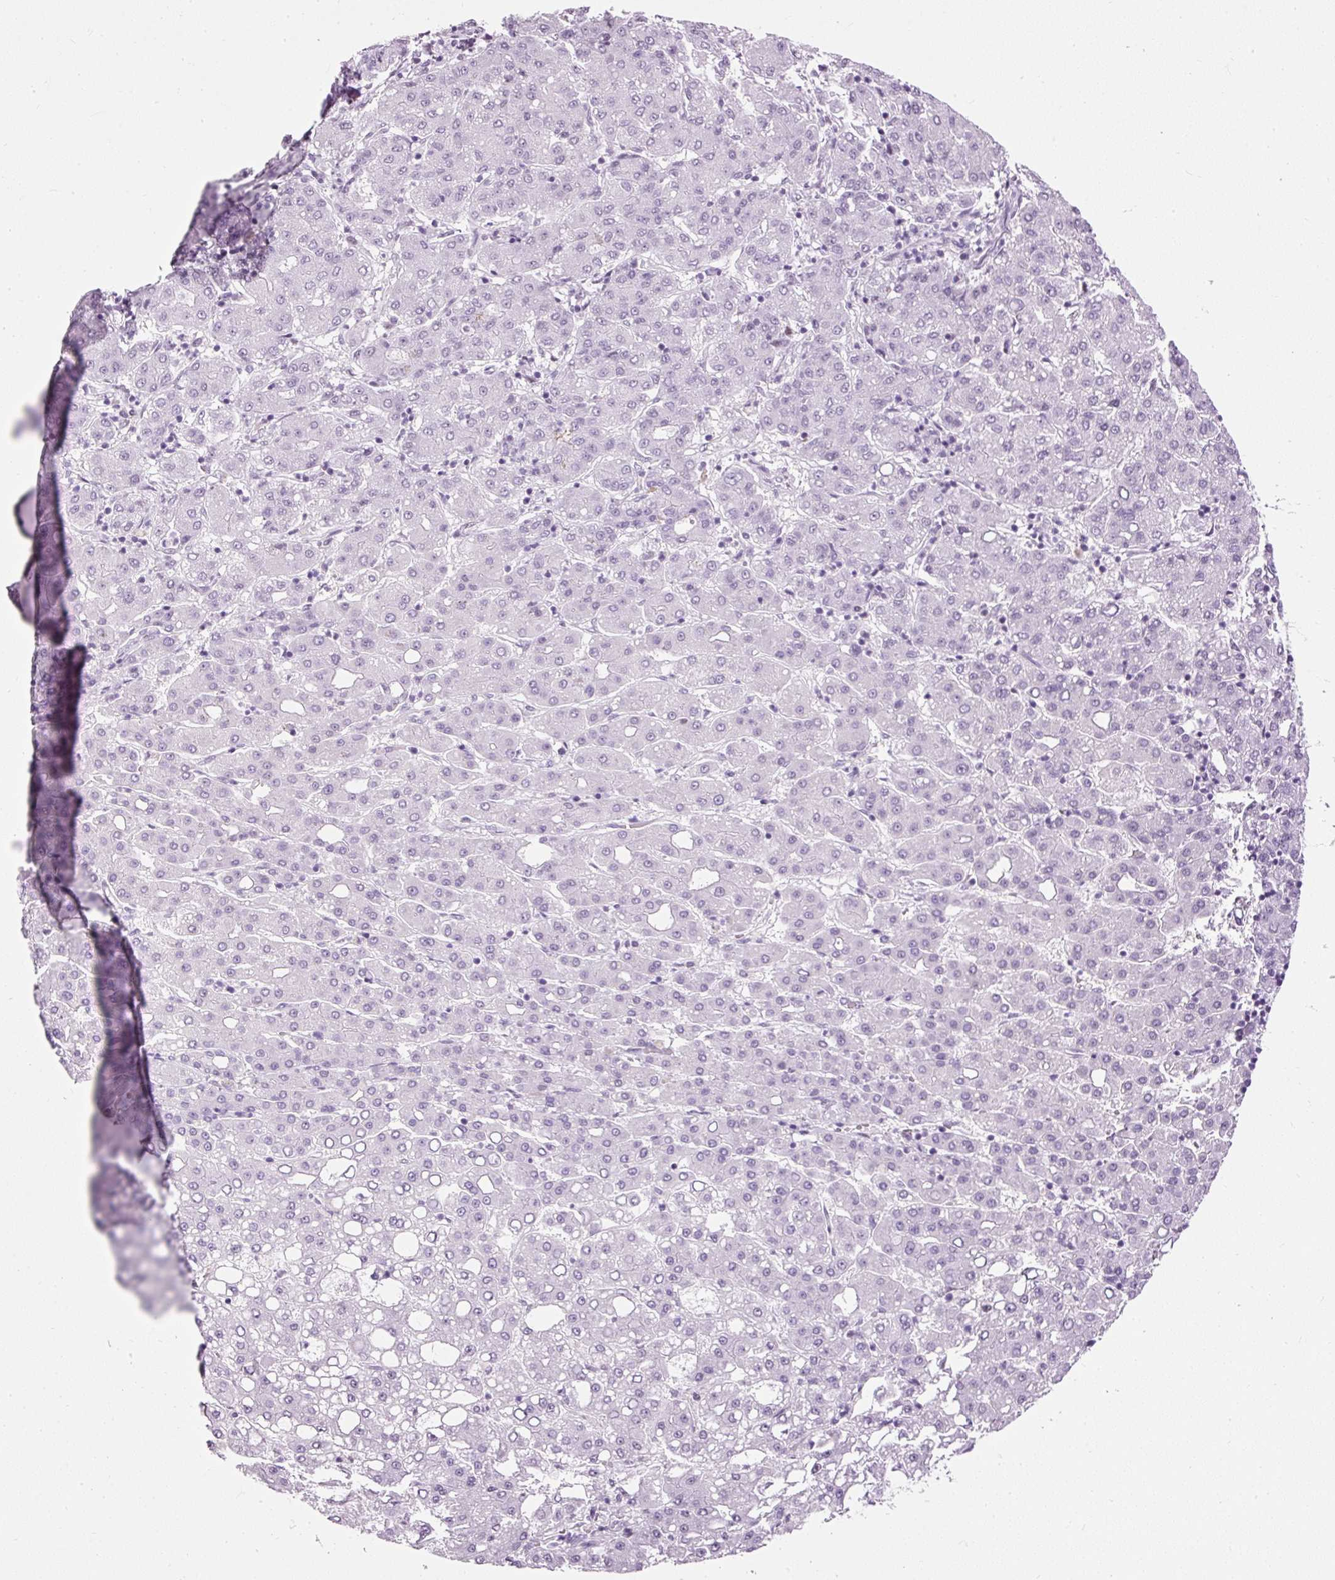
{"staining": {"intensity": "negative", "quantity": "none", "location": "none"}, "tissue": "liver cancer", "cell_type": "Tumor cells", "image_type": "cancer", "snomed": [{"axis": "morphology", "description": "Carcinoma, Hepatocellular, NOS"}, {"axis": "topography", "description": "Liver"}], "caption": "This is a micrograph of immunohistochemistry staining of liver cancer, which shows no expression in tumor cells.", "gene": "PDE6B", "patient": {"sex": "male", "age": 65}}